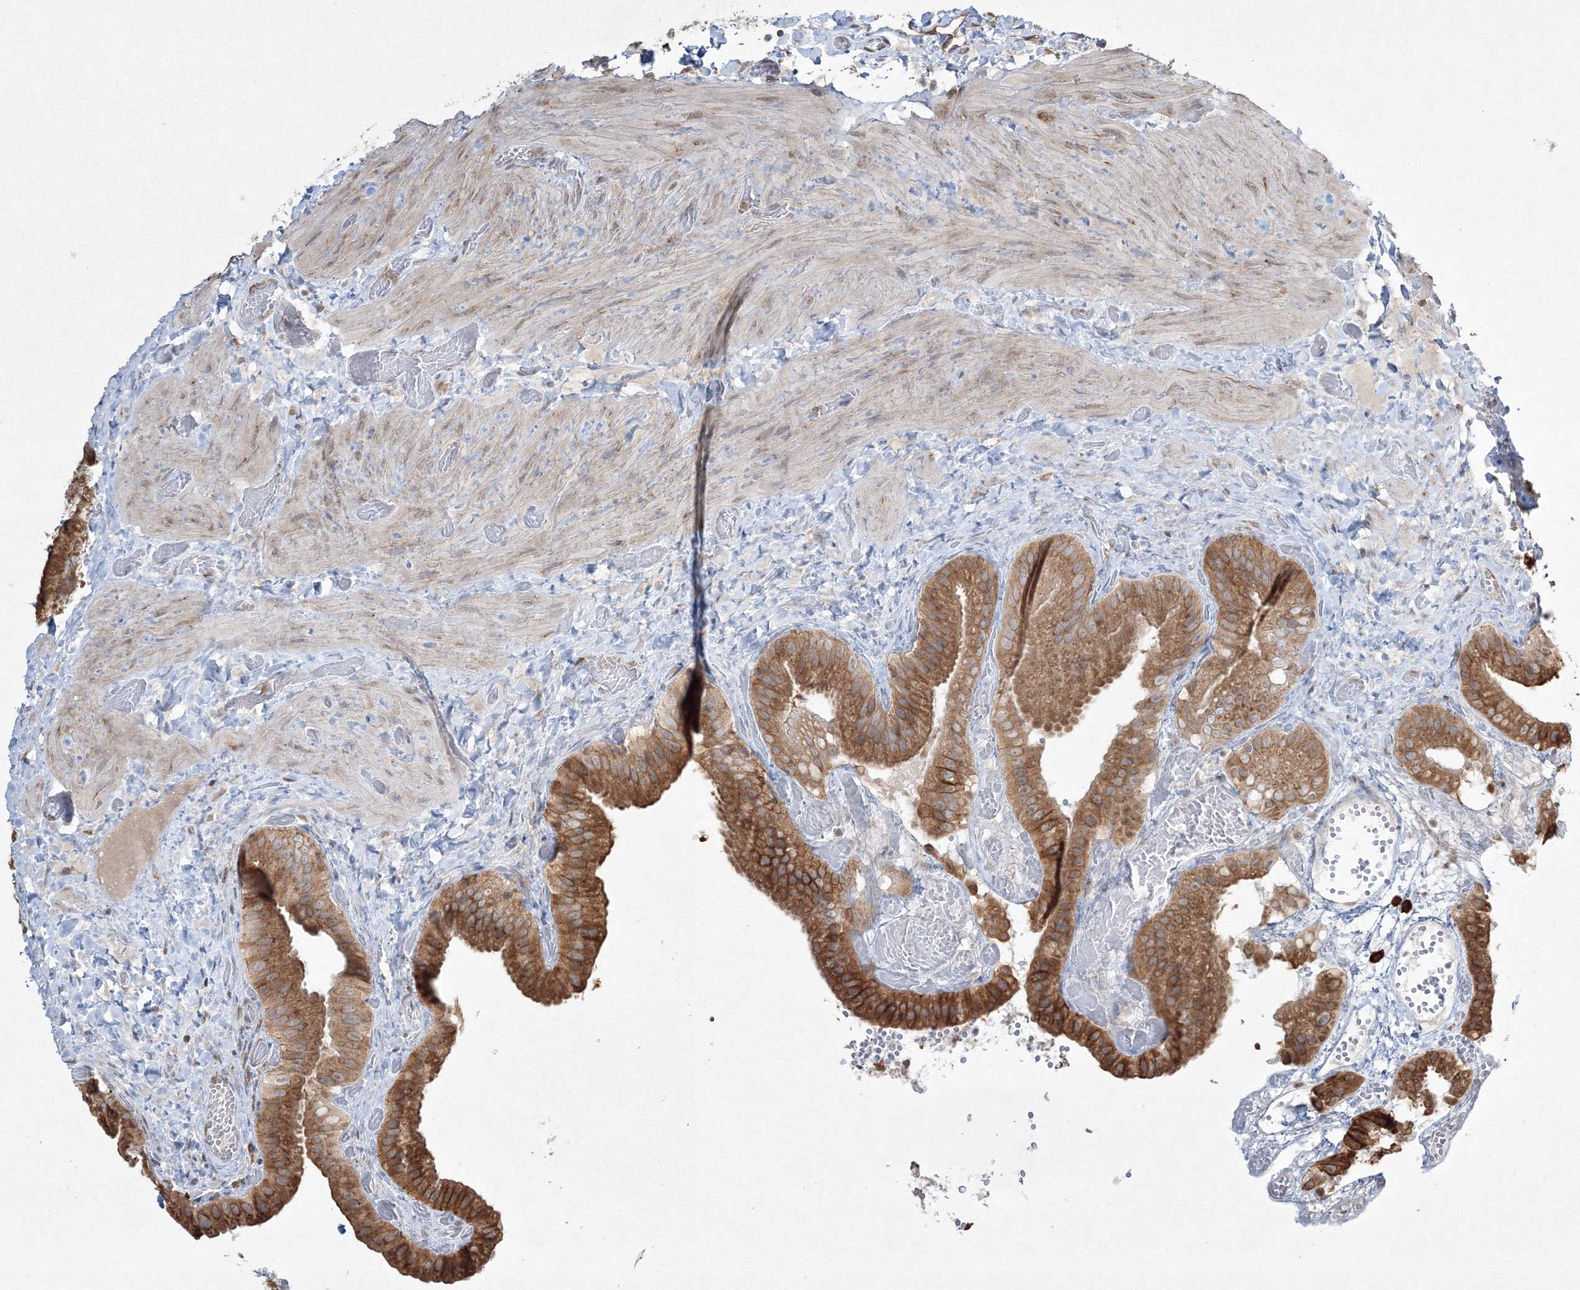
{"staining": {"intensity": "moderate", "quantity": ">75%", "location": "cytoplasmic/membranous"}, "tissue": "gallbladder", "cell_type": "Glandular cells", "image_type": "normal", "snomed": [{"axis": "morphology", "description": "Normal tissue, NOS"}, {"axis": "topography", "description": "Gallbladder"}], "caption": "A medium amount of moderate cytoplasmic/membranous expression is seen in about >75% of glandular cells in unremarkable gallbladder.", "gene": "FBXL8", "patient": {"sex": "female", "age": 64}}